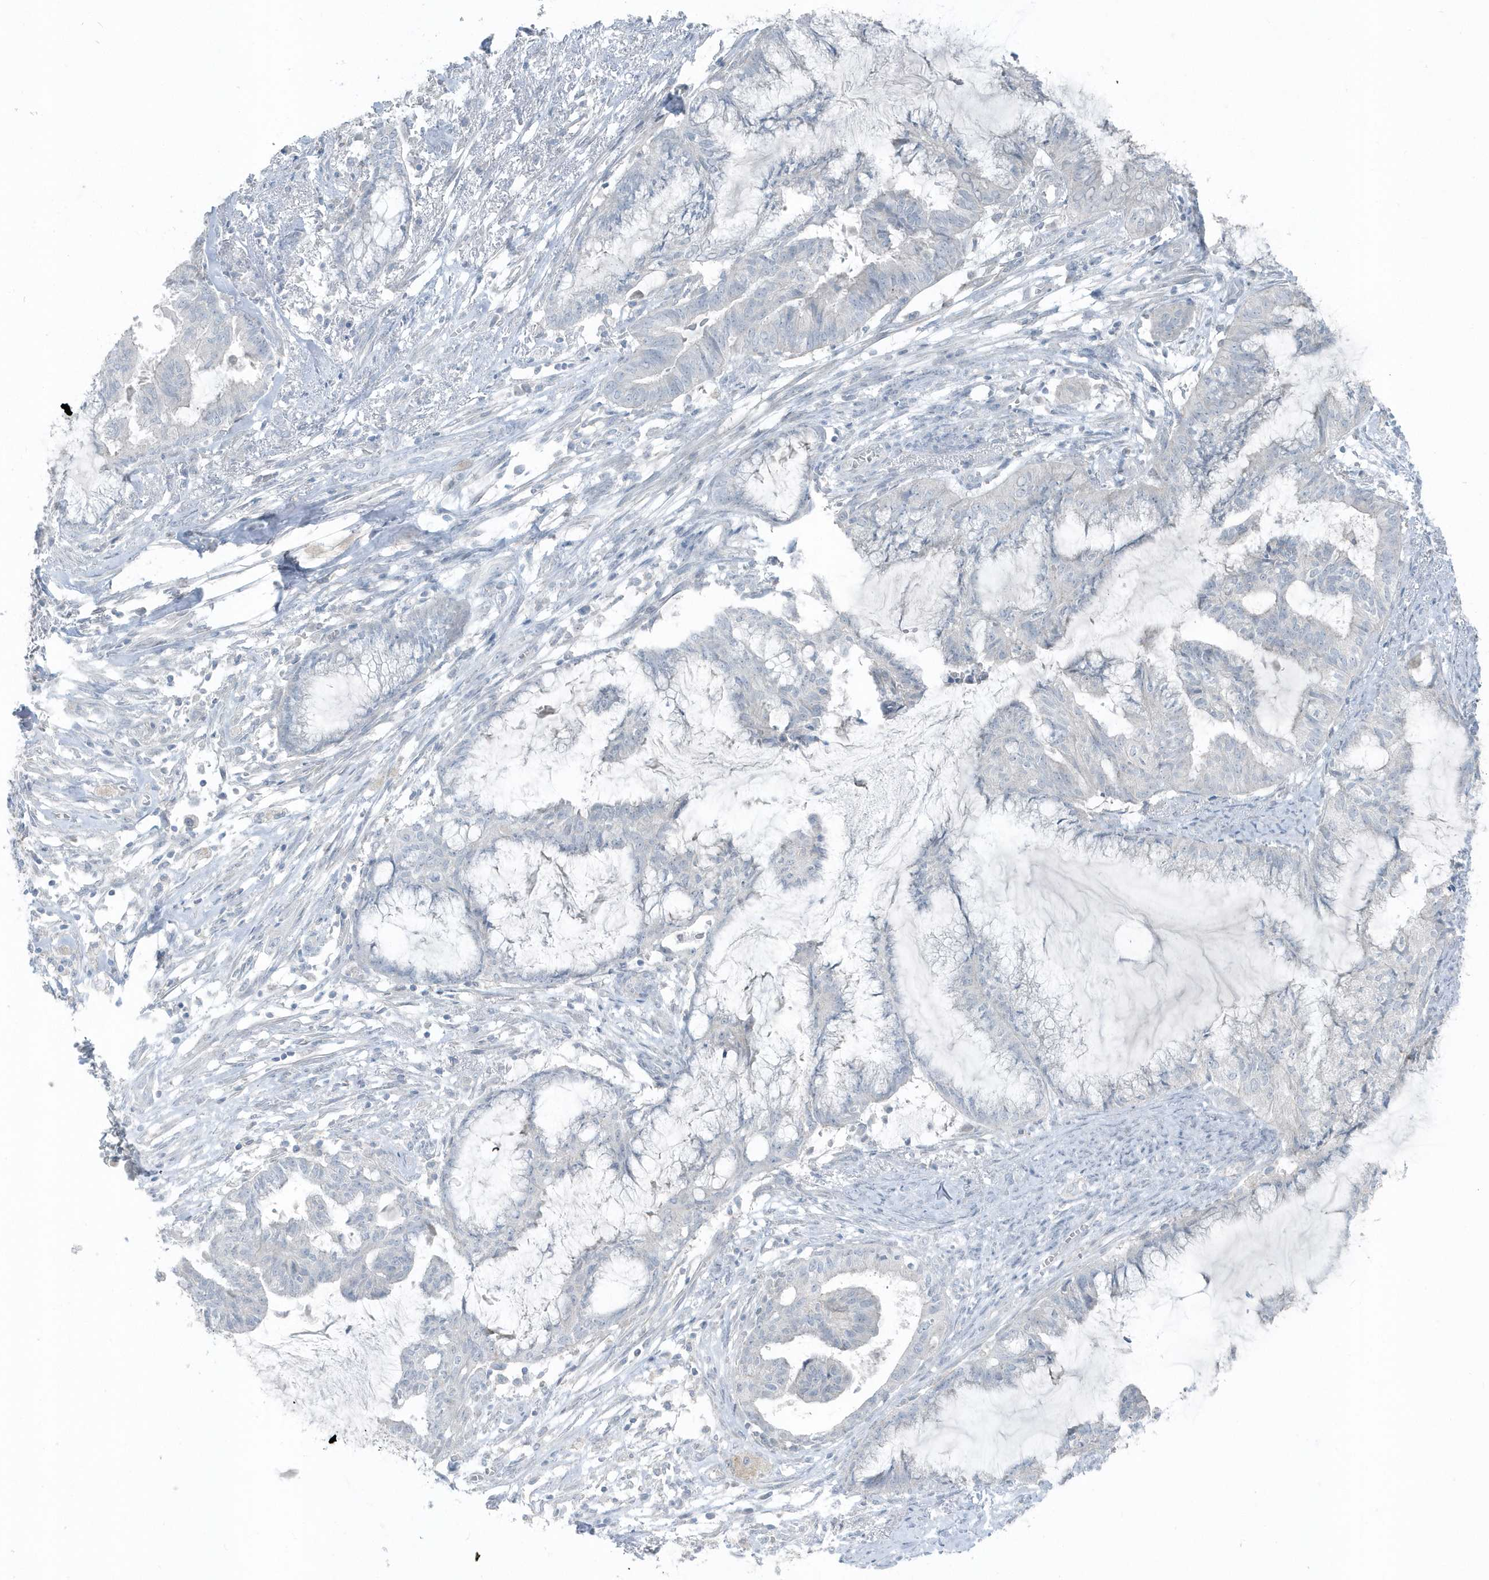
{"staining": {"intensity": "negative", "quantity": "none", "location": "none"}, "tissue": "endometrial cancer", "cell_type": "Tumor cells", "image_type": "cancer", "snomed": [{"axis": "morphology", "description": "Adenocarcinoma, NOS"}, {"axis": "topography", "description": "Endometrium"}], "caption": "Tumor cells are negative for protein expression in human endometrial cancer. (DAB (3,3'-diaminobenzidine) immunohistochemistry, high magnification).", "gene": "ACTC1", "patient": {"sex": "female", "age": 86}}